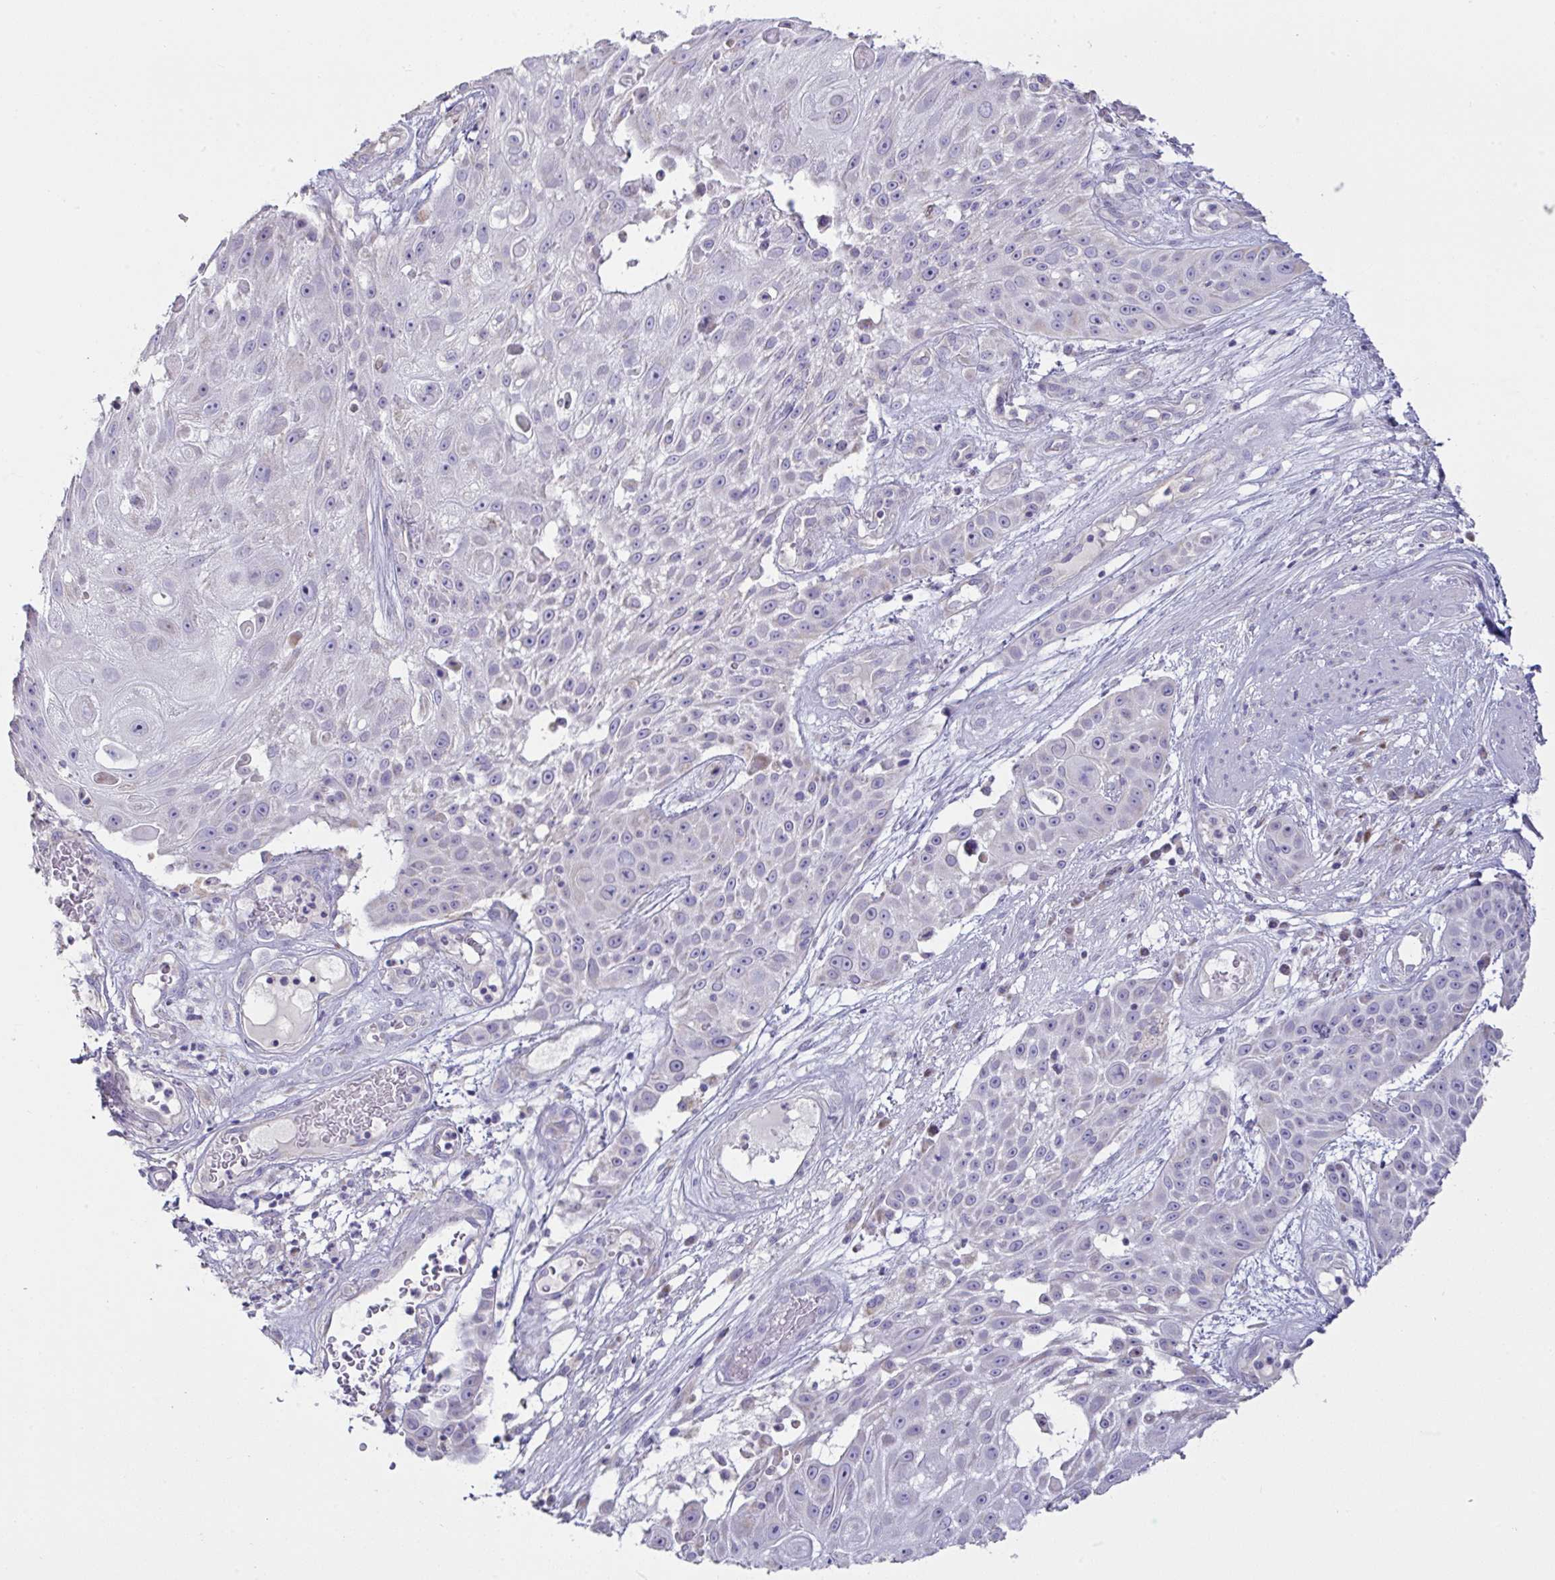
{"staining": {"intensity": "negative", "quantity": "none", "location": "none"}, "tissue": "skin cancer", "cell_type": "Tumor cells", "image_type": "cancer", "snomed": [{"axis": "morphology", "description": "Squamous cell carcinoma, NOS"}, {"axis": "topography", "description": "Skin"}], "caption": "Immunohistochemistry of skin cancer (squamous cell carcinoma) reveals no expression in tumor cells.", "gene": "DOK7", "patient": {"sex": "female", "age": 86}}